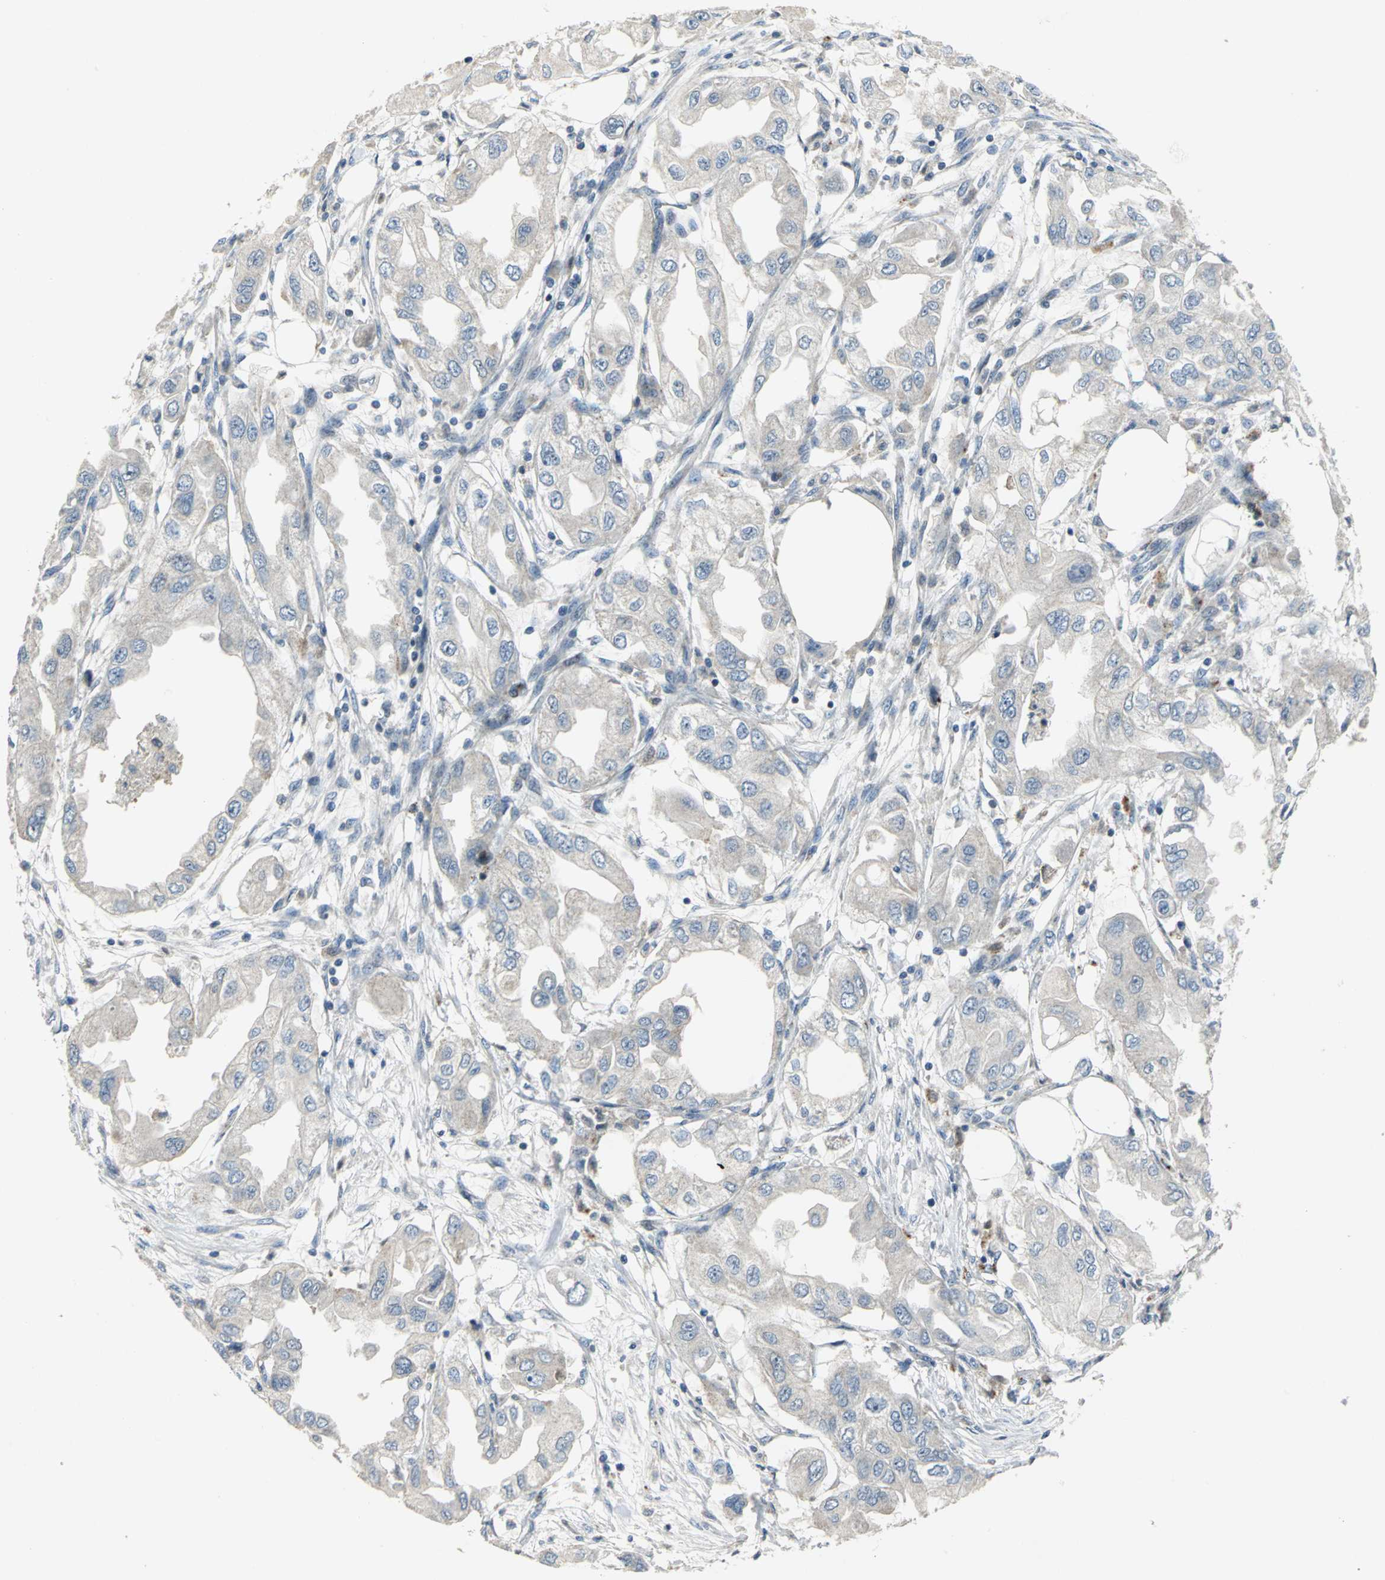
{"staining": {"intensity": "weak", "quantity": "<25%", "location": "cytoplasmic/membranous"}, "tissue": "endometrial cancer", "cell_type": "Tumor cells", "image_type": "cancer", "snomed": [{"axis": "morphology", "description": "Adenocarcinoma, NOS"}, {"axis": "topography", "description": "Endometrium"}], "caption": "The image displays no significant expression in tumor cells of adenocarcinoma (endometrial).", "gene": "SPPL2B", "patient": {"sex": "female", "age": 67}}